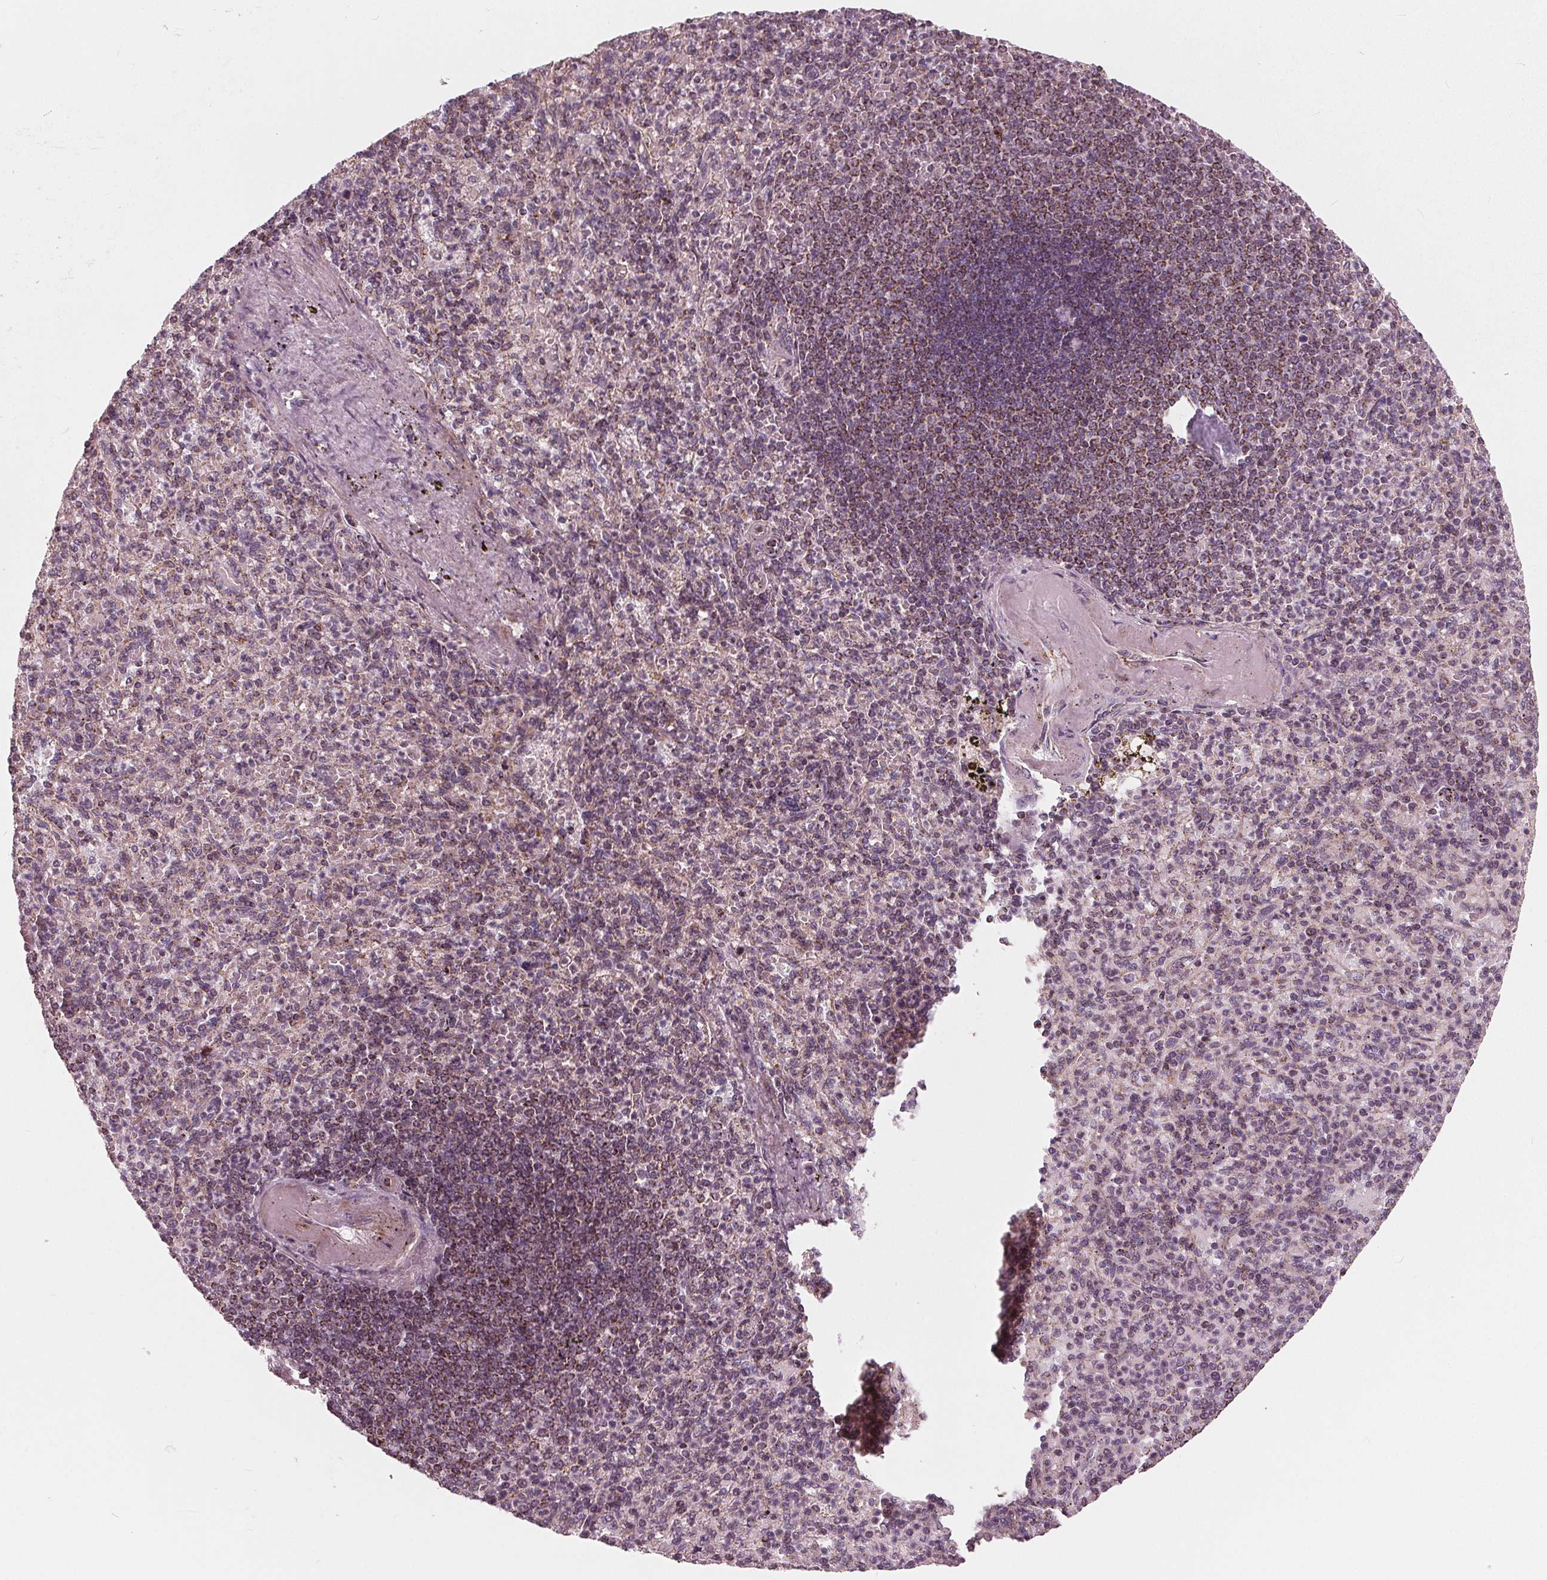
{"staining": {"intensity": "negative", "quantity": "none", "location": "none"}, "tissue": "spleen", "cell_type": "Cells in red pulp", "image_type": "normal", "snomed": [{"axis": "morphology", "description": "Normal tissue, NOS"}, {"axis": "topography", "description": "Spleen"}], "caption": "Photomicrograph shows no protein positivity in cells in red pulp of benign spleen. The staining was performed using DAB to visualize the protein expression in brown, while the nuclei were stained in blue with hematoxylin (Magnification: 20x).", "gene": "DCAF4L2", "patient": {"sex": "female", "age": 74}}